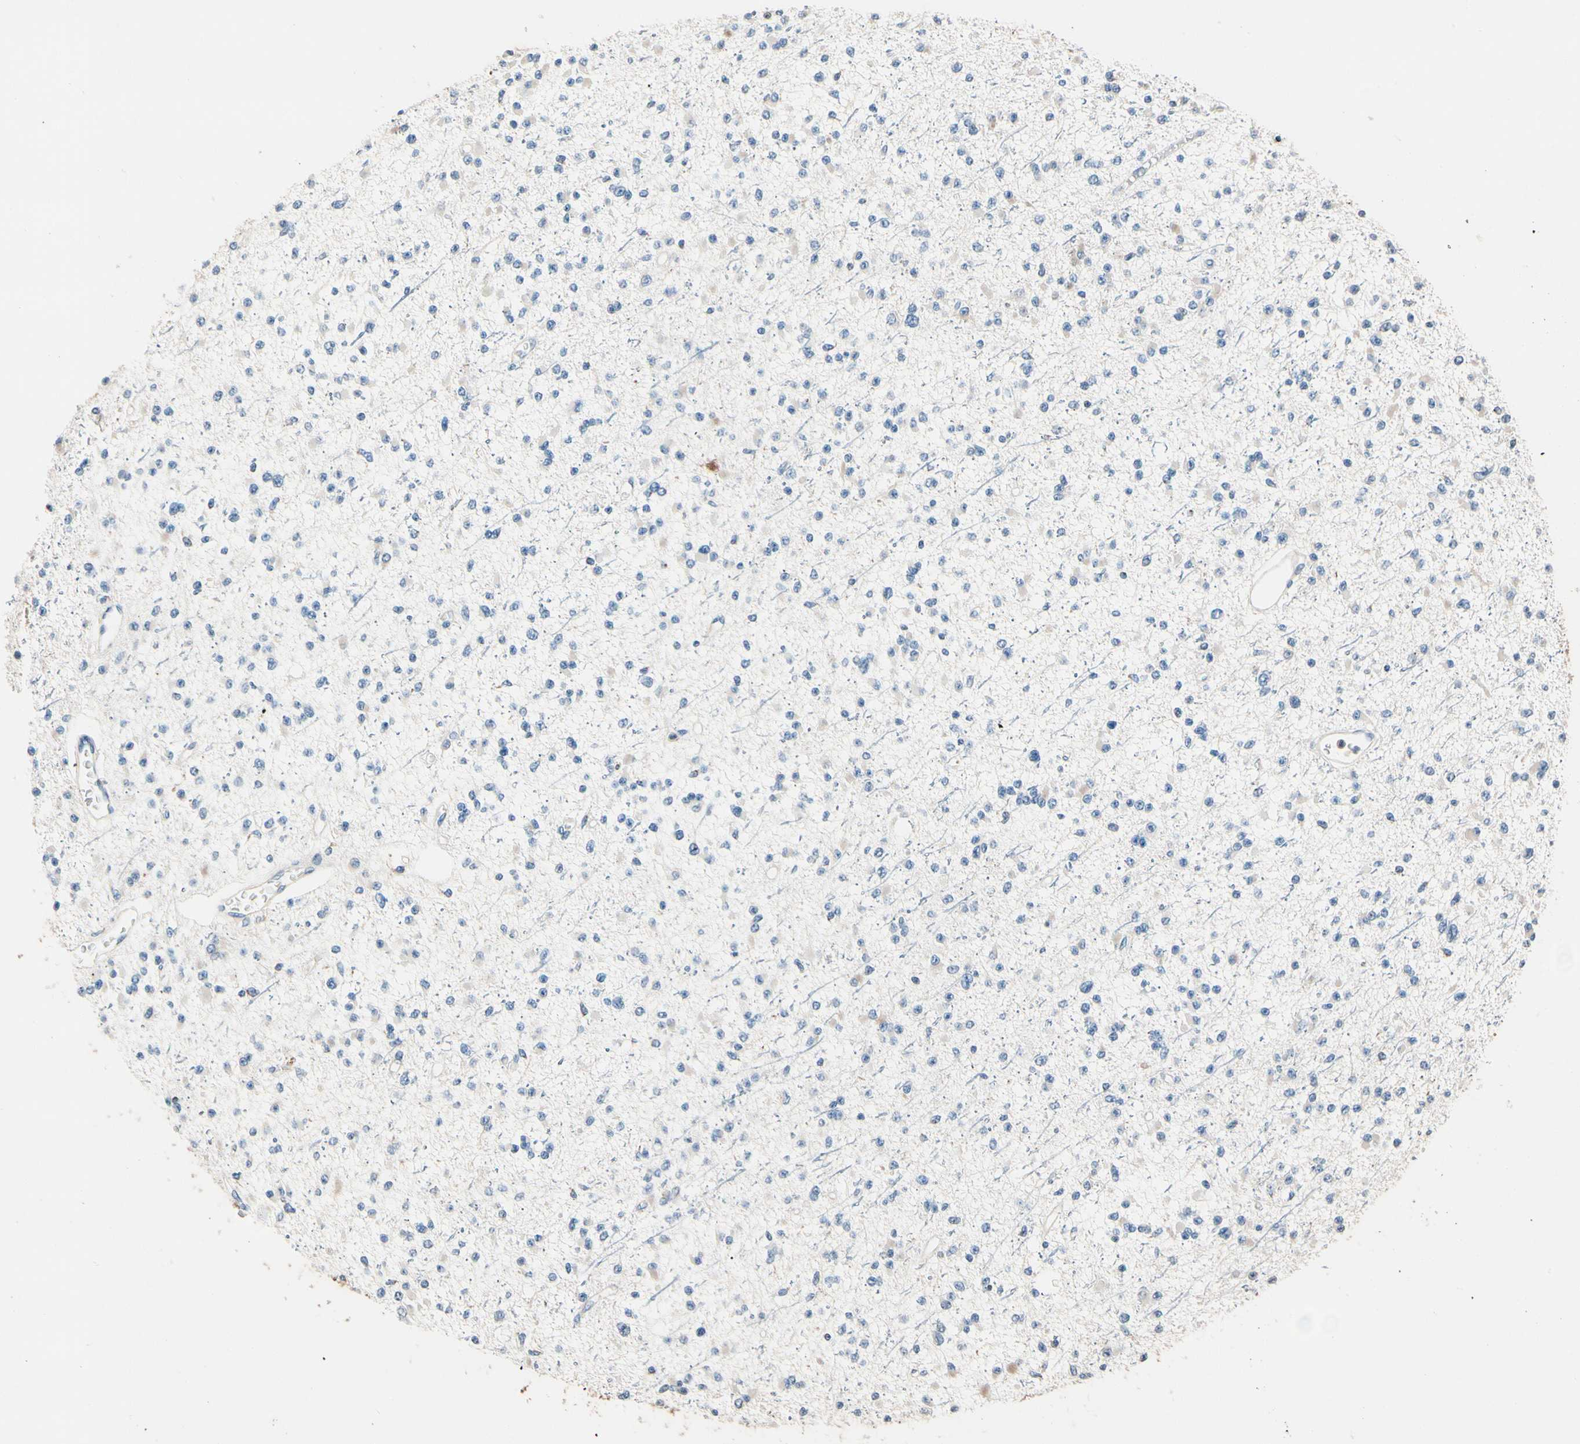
{"staining": {"intensity": "negative", "quantity": "none", "location": "none"}, "tissue": "glioma", "cell_type": "Tumor cells", "image_type": "cancer", "snomed": [{"axis": "morphology", "description": "Glioma, malignant, Low grade"}, {"axis": "topography", "description": "Brain"}], "caption": "Image shows no protein staining in tumor cells of glioma tissue.", "gene": "TMEM176A", "patient": {"sex": "female", "age": 22}}